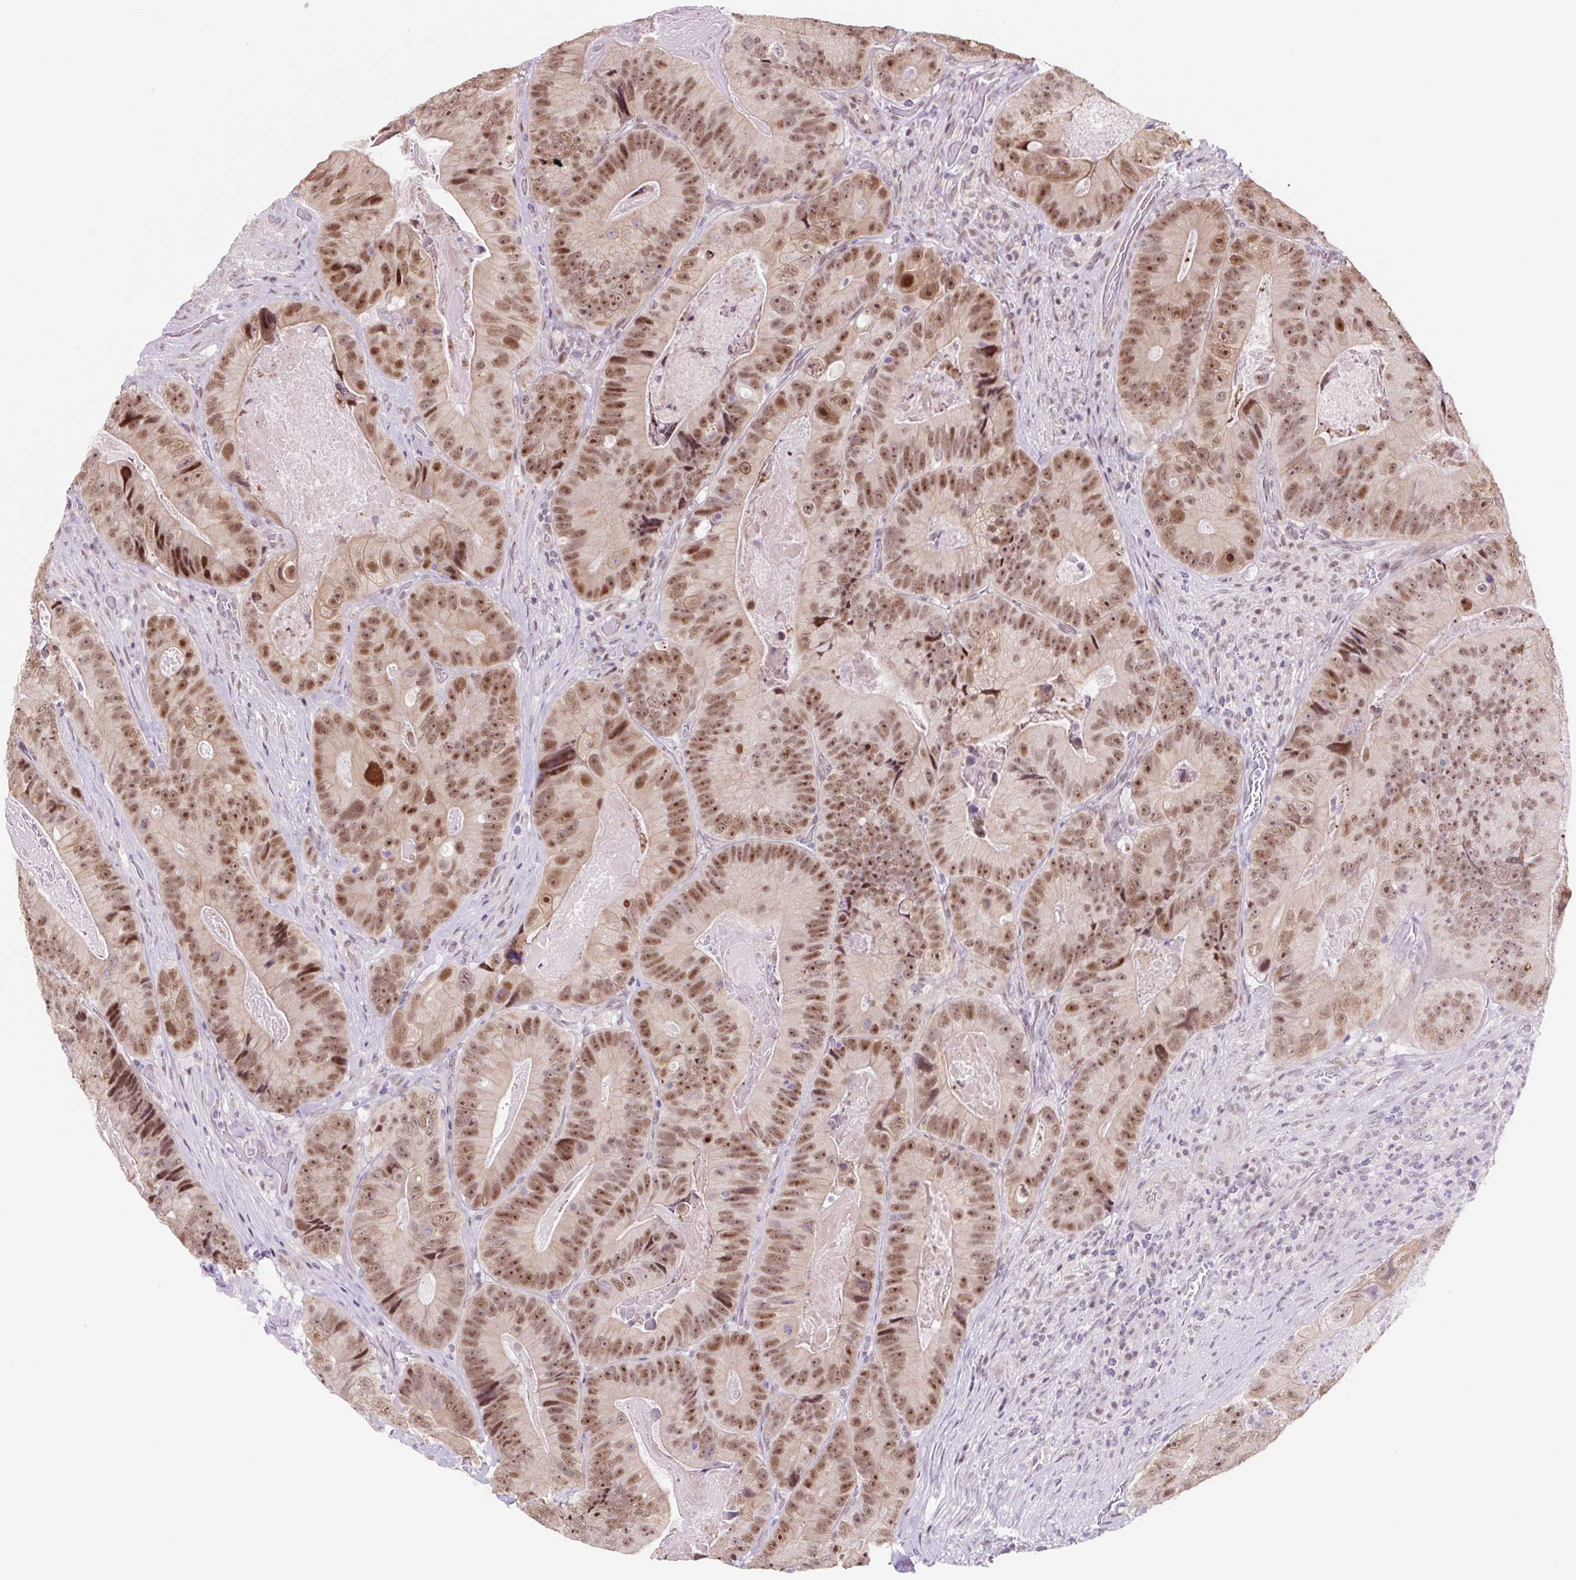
{"staining": {"intensity": "moderate", "quantity": ">75%", "location": "nuclear"}, "tissue": "colorectal cancer", "cell_type": "Tumor cells", "image_type": "cancer", "snomed": [{"axis": "morphology", "description": "Adenocarcinoma, NOS"}, {"axis": "topography", "description": "Colon"}], "caption": "Immunohistochemistry image of colorectal adenocarcinoma stained for a protein (brown), which exhibits medium levels of moderate nuclear expression in approximately >75% of tumor cells.", "gene": "TAF1A", "patient": {"sex": "female", "age": 86}}